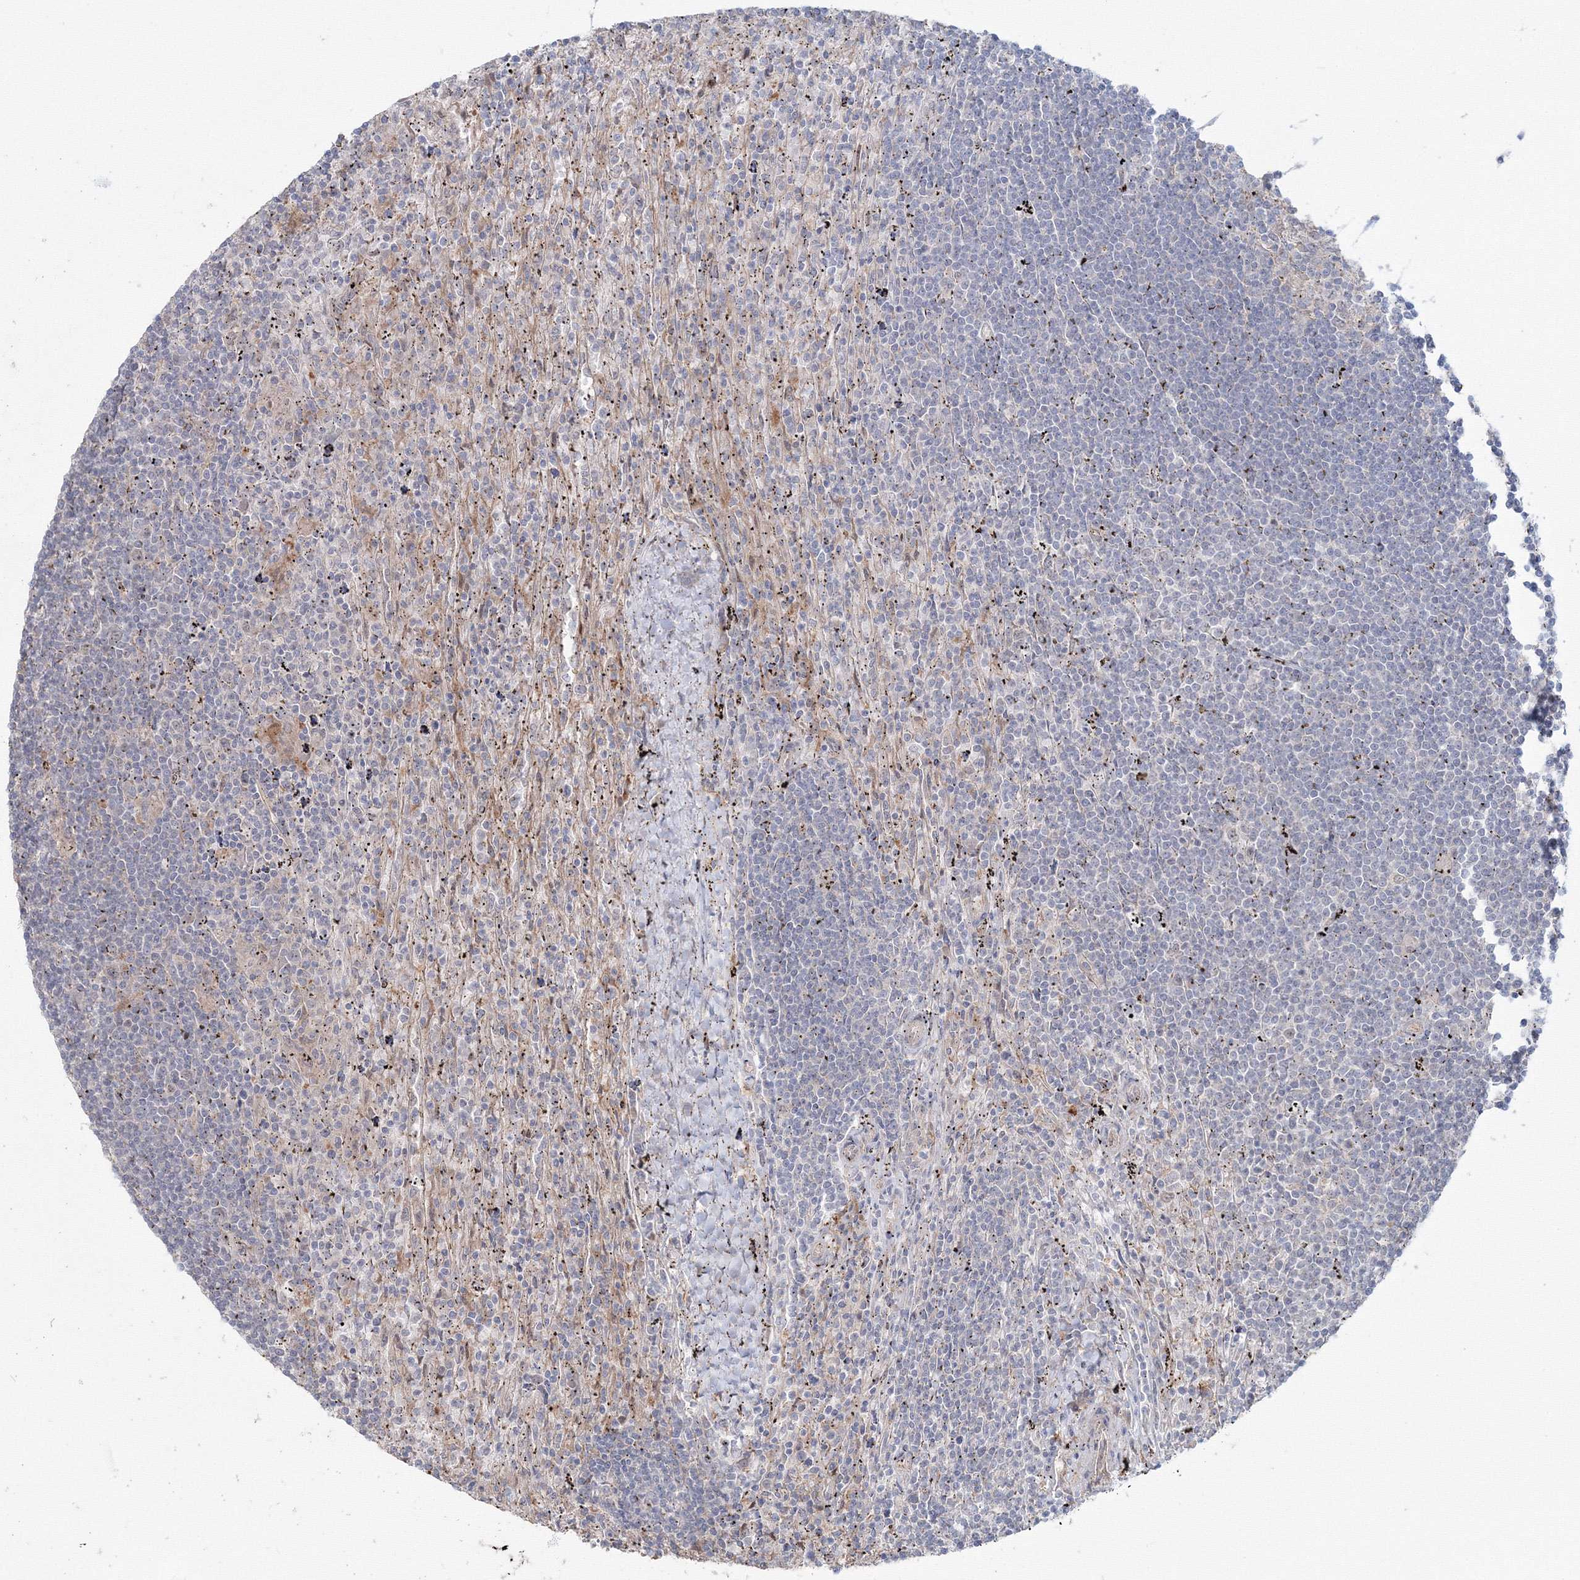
{"staining": {"intensity": "negative", "quantity": "none", "location": "none"}, "tissue": "lymphoma", "cell_type": "Tumor cells", "image_type": "cancer", "snomed": [{"axis": "morphology", "description": "Malignant lymphoma, non-Hodgkin's type, Low grade"}, {"axis": "topography", "description": "Spleen"}], "caption": "Histopathology image shows no significant protein staining in tumor cells of low-grade malignant lymphoma, non-Hodgkin's type. The staining was performed using DAB (3,3'-diaminobenzidine) to visualize the protein expression in brown, while the nuclei were stained in blue with hematoxylin (Magnification: 20x).", "gene": "MKRN2", "patient": {"sex": "male", "age": 76}}